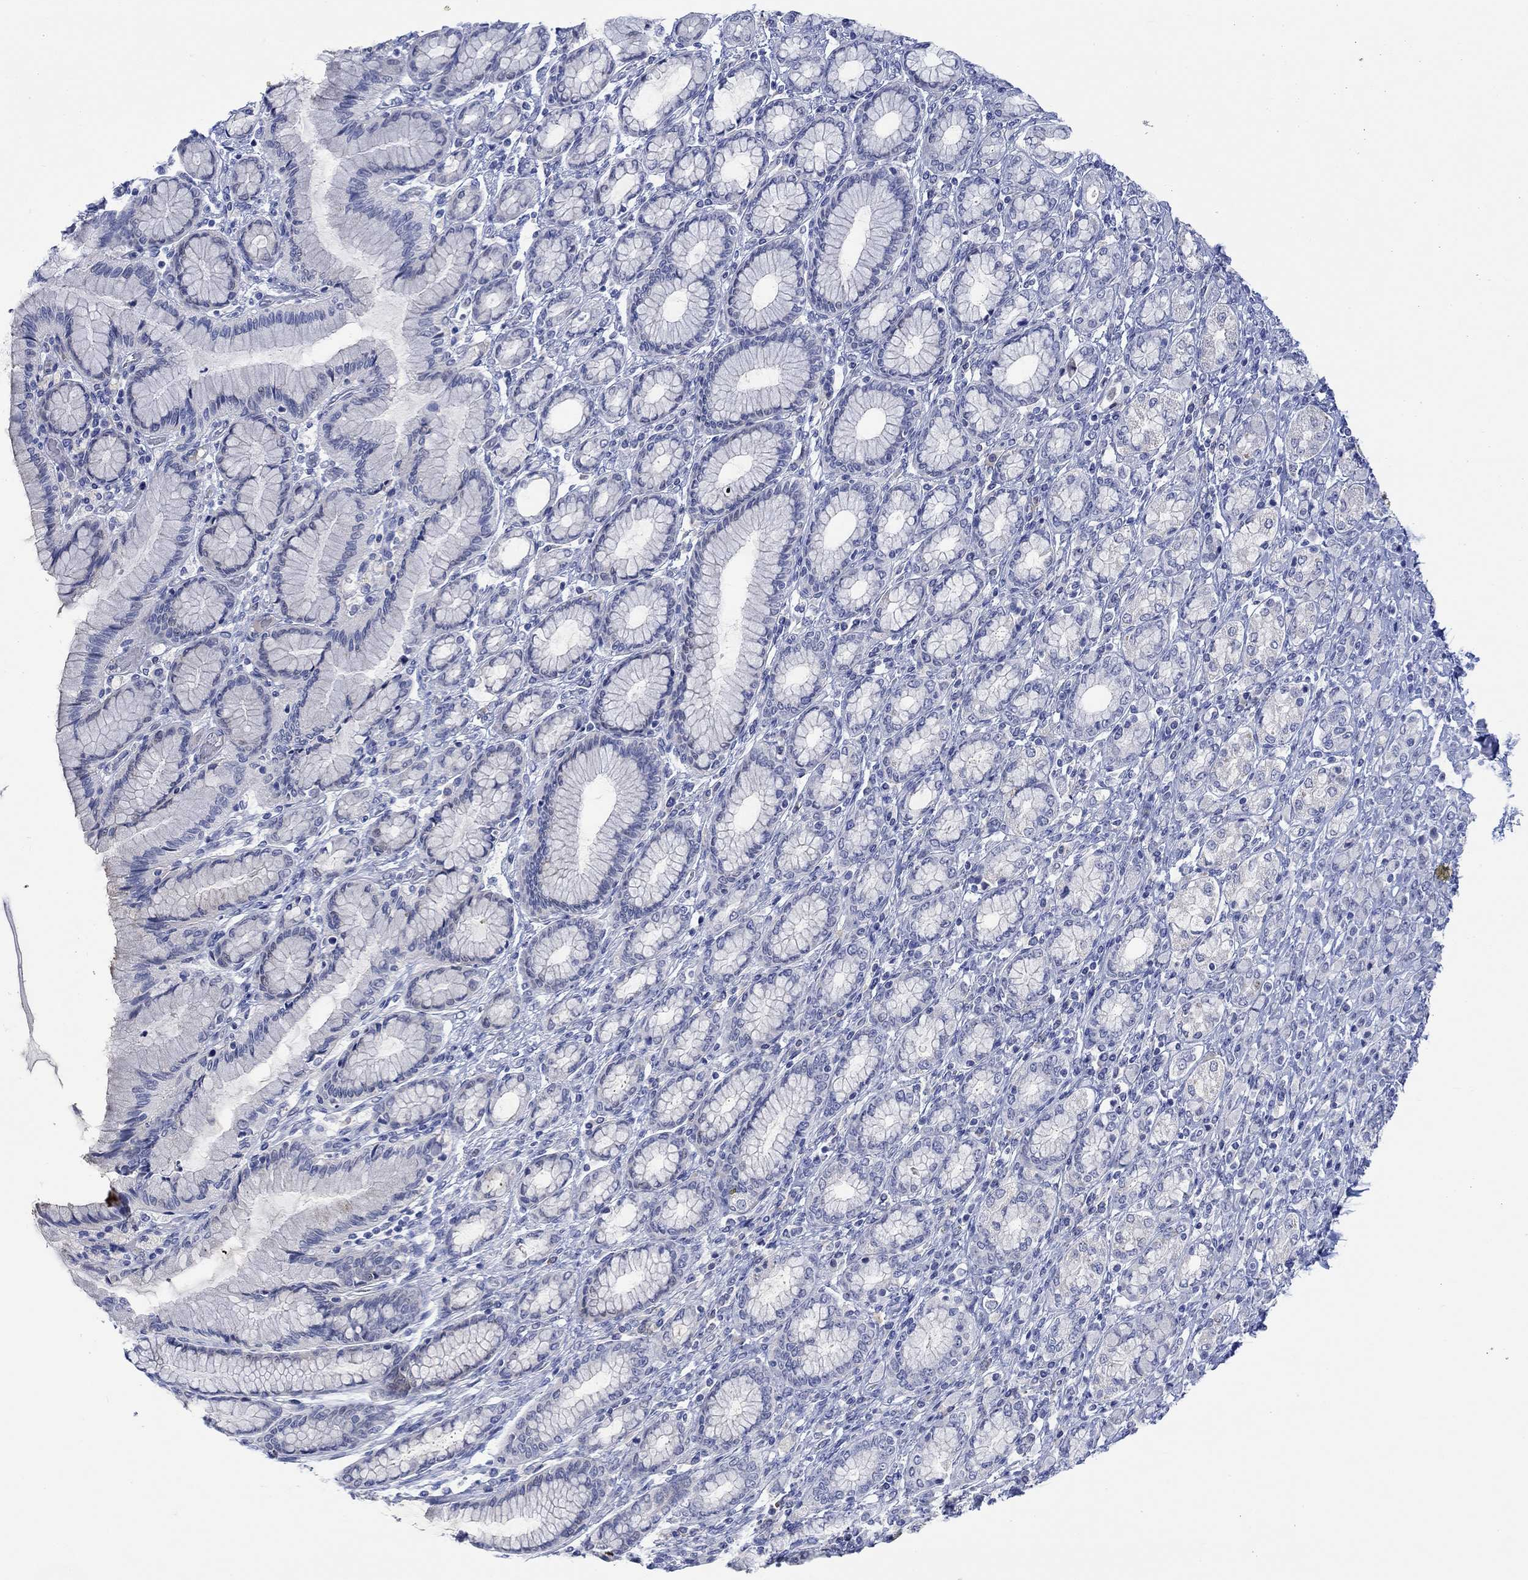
{"staining": {"intensity": "negative", "quantity": "none", "location": "none"}, "tissue": "stomach cancer", "cell_type": "Tumor cells", "image_type": "cancer", "snomed": [{"axis": "morphology", "description": "Normal tissue, NOS"}, {"axis": "morphology", "description": "Adenocarcinoma, NOS"}, {"axis": "topography", "description": "Stomach"}], "caption": "Immunohistochemical staining of adenocarcinoma (stomach) reveals no significant expression in tumor cells. (Immunohistochemistry, brightfield microscopy, high magnification).", "gene": "DLK1", "patient": {"sex": "female", "age": 79}}